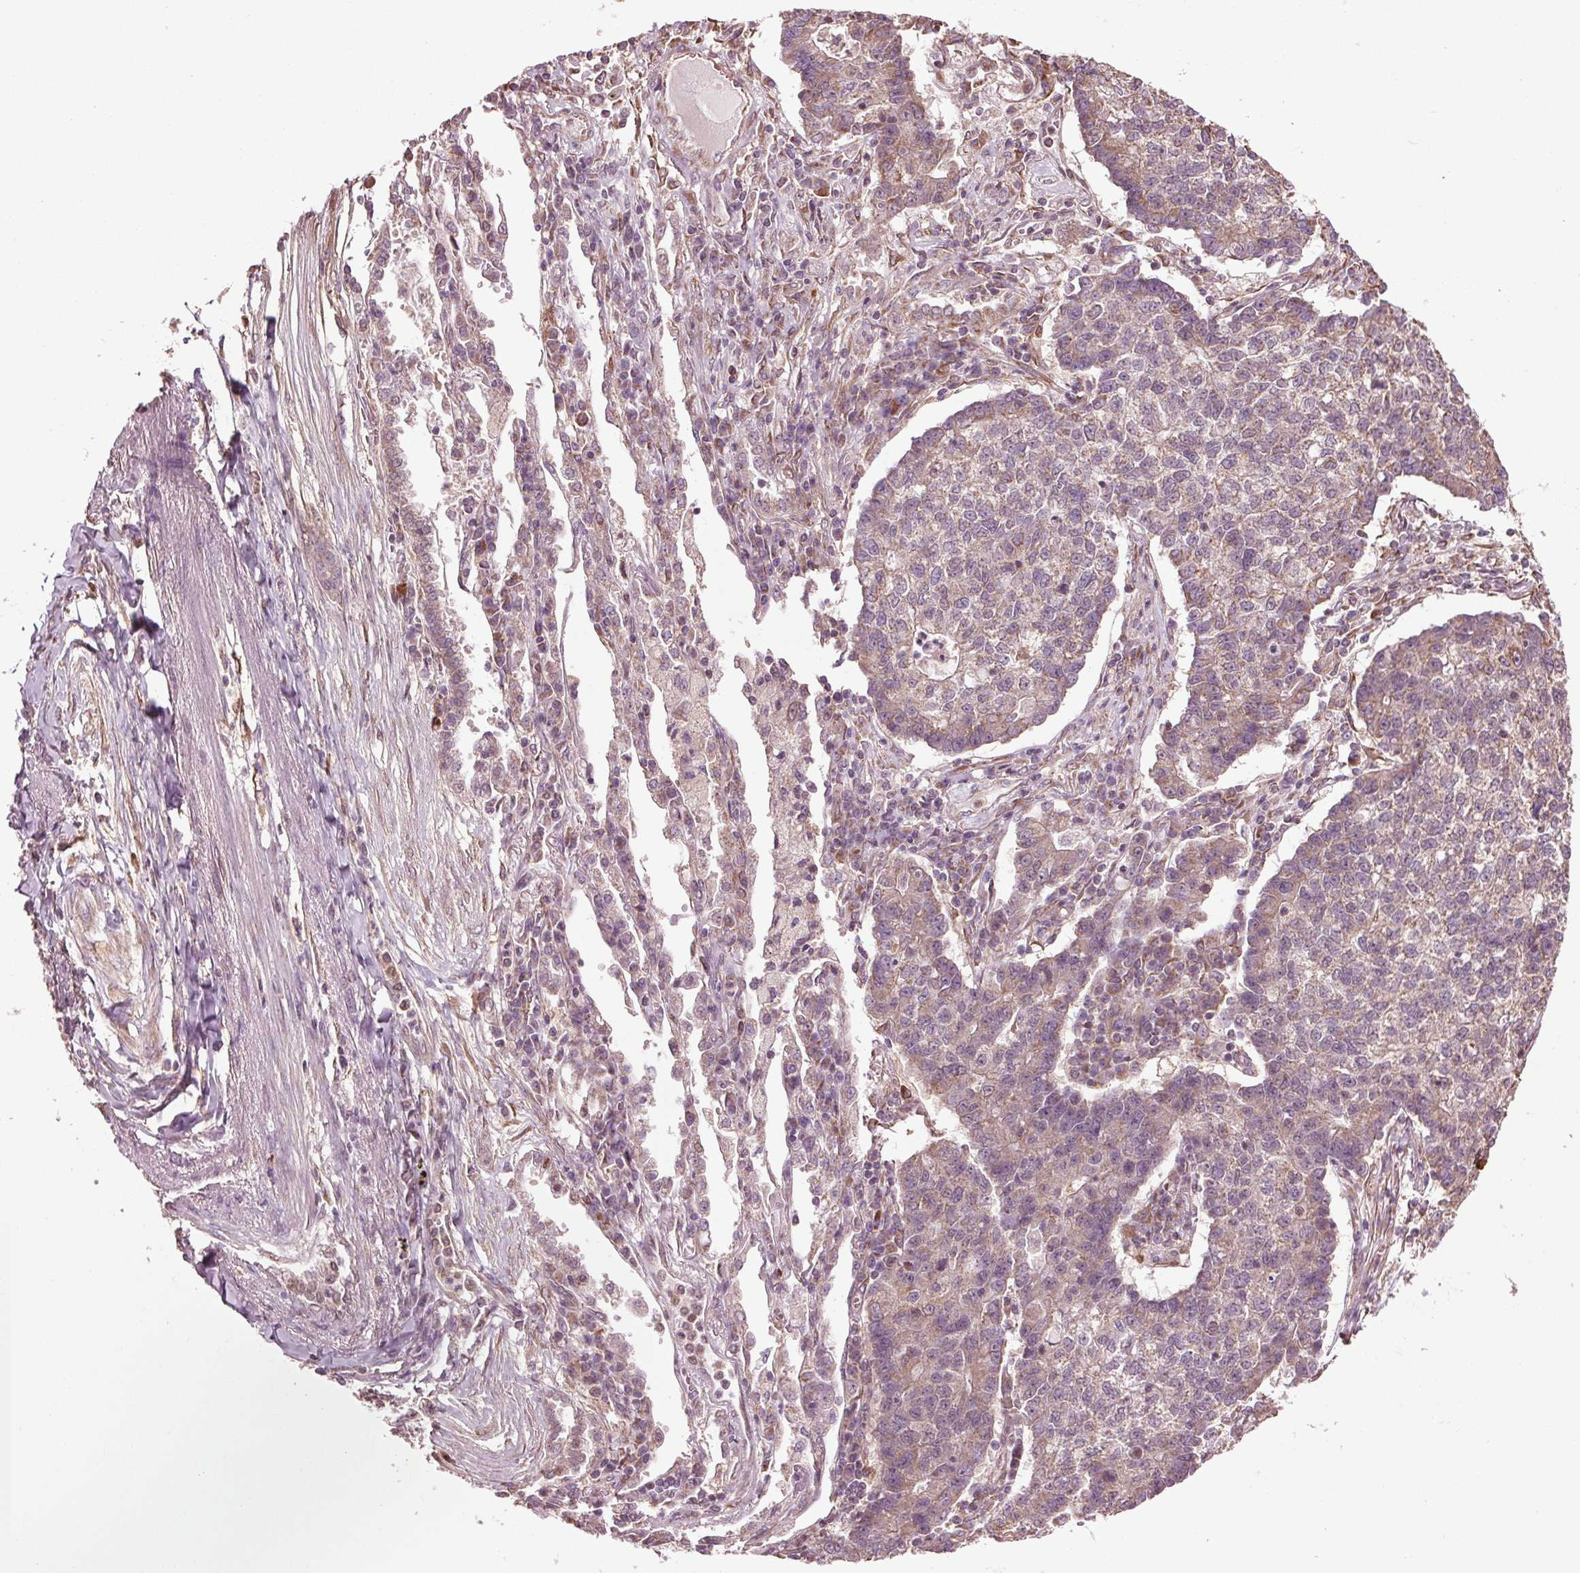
{"staining": {"intensity": "weak", "quantity": "<25%", "location": "cytoplasmic/membranous"}, "tissue": "lung cancer", "cell_type": "Tumor cells", "image_type": "cancer", "snomed": [{"axis": "morphology", "description": "Adenocarcinoma, NOS"}, {"axis": "topography", "description": "Lung"}], "caption": "Immunohistochemistry (IHC) of human lung adenocarcinoma displays no positivity in tumor cells.", "gene": "RNPEP", "patient": {"sex": "male", "age": 57}}